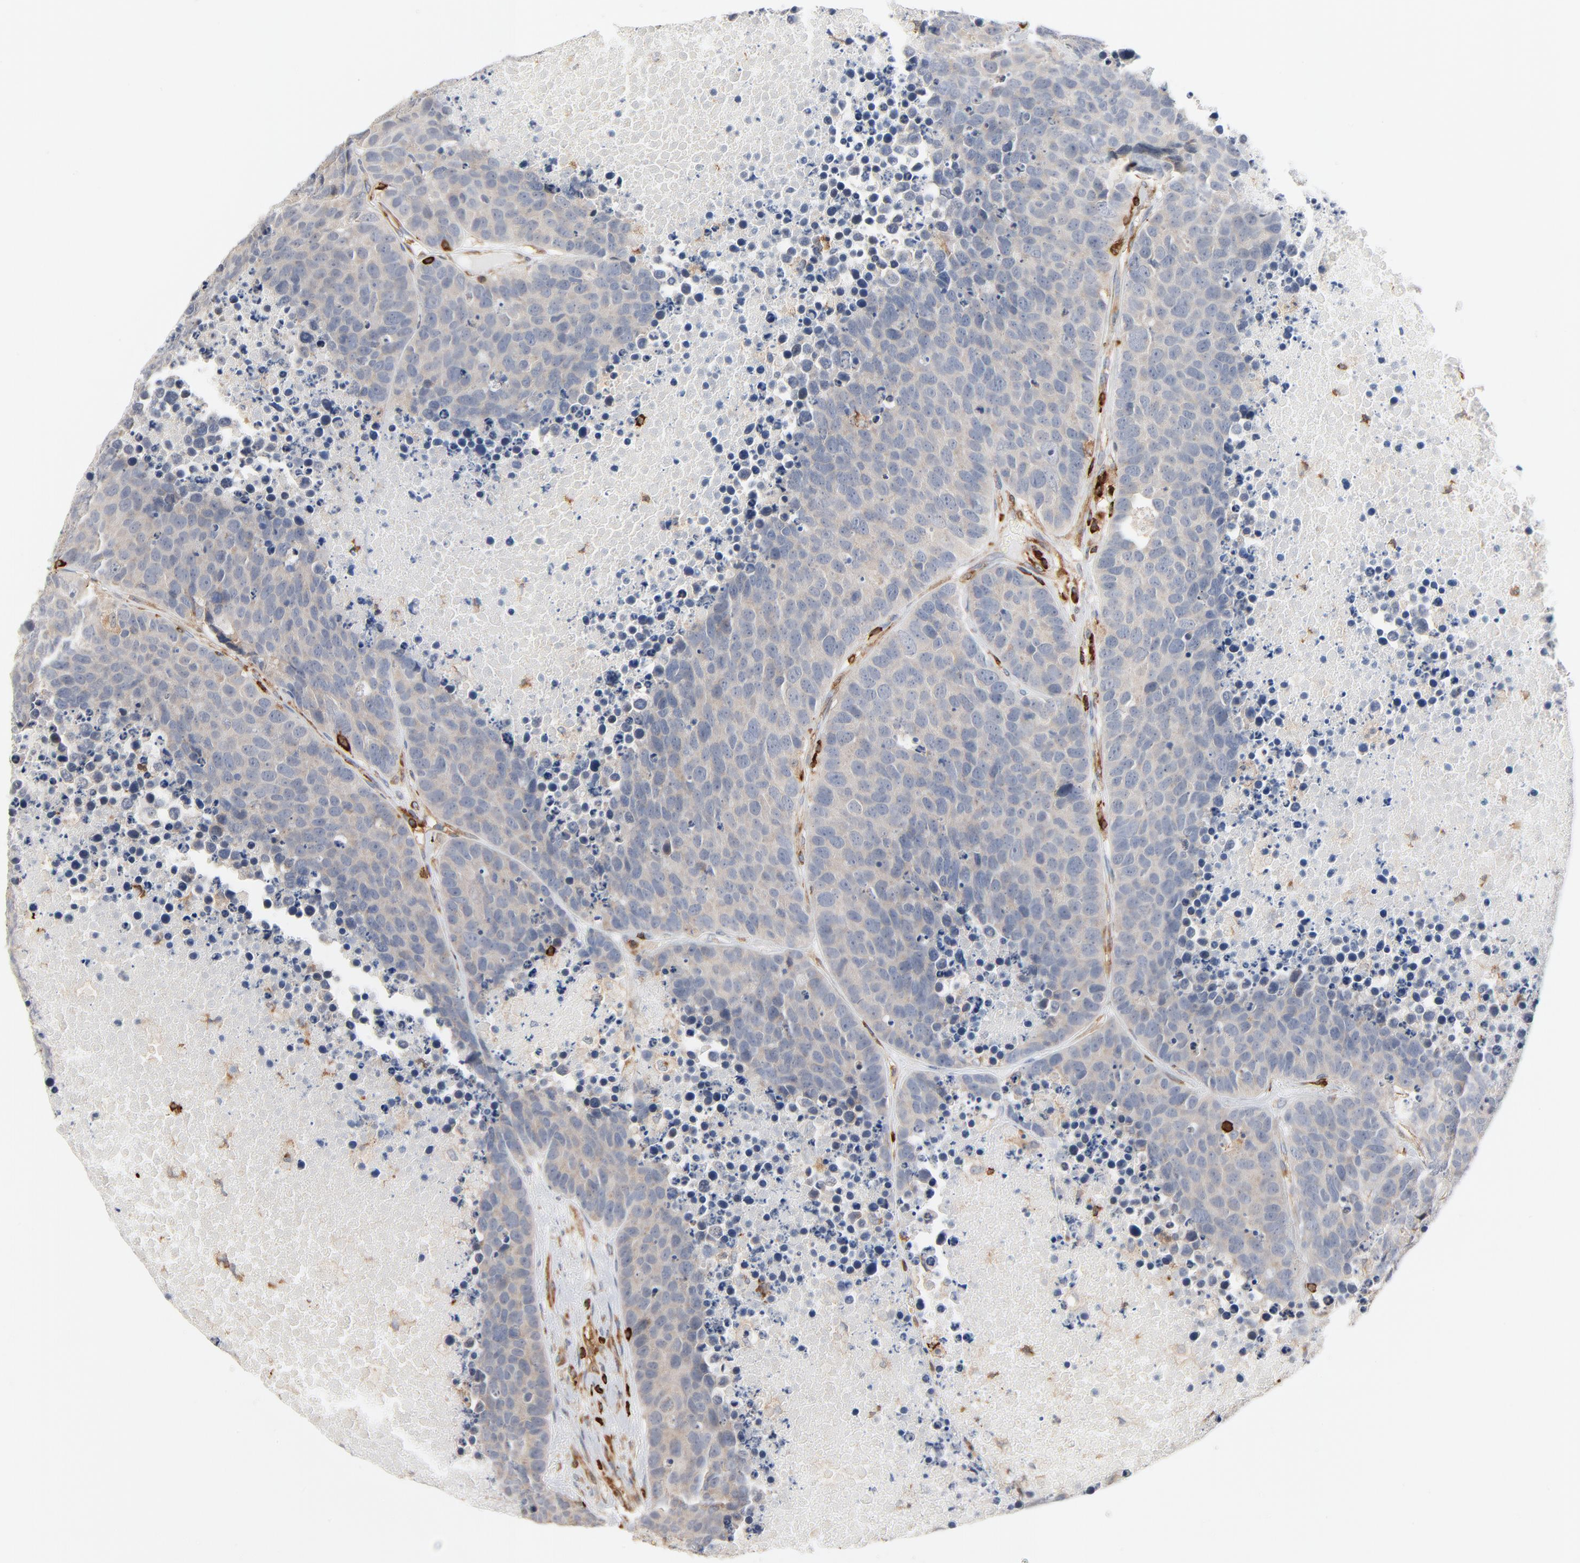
{"staining": {"intensity": "negative", "quantity": "none", "location": "none"}, "tissue": "carcinoid", "cell_type": "Tumor cells", "image_type": "cancer", "snomed": [{"axis": "morphology", "description": "Carcinoid, malignant, NOS"}, {"axis": "topography", "description": "Lung"}], "caption": "Immunohistochemistry of carcinoid reveals no positivity in tumor cells.", "gene": "SH3KBP1", "patient": {"sex": "male", "age": 60}}